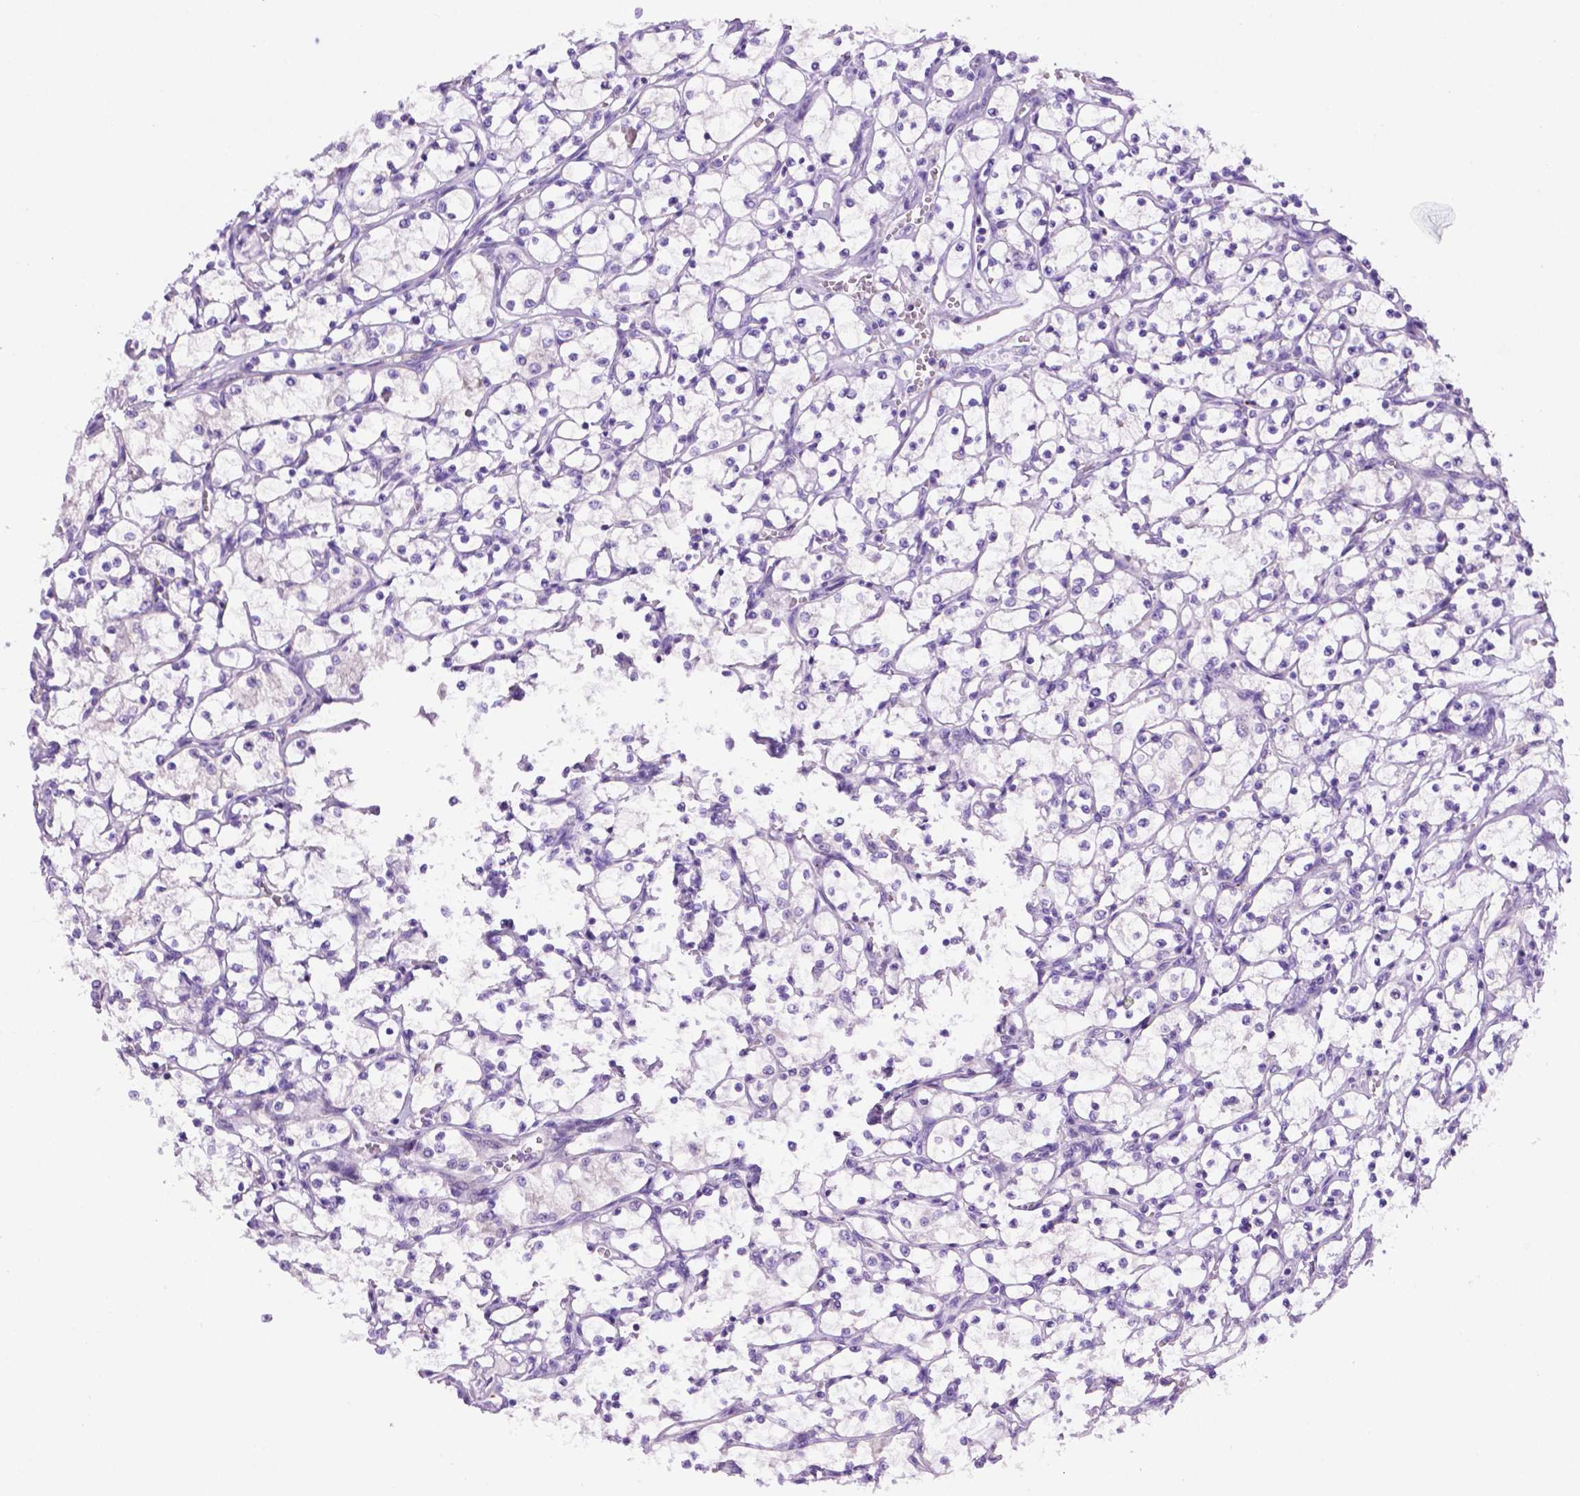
{"staining": {"intensity": "negative", "quantity": "none", "location": "none"}, "tissue": "renal cancer", "cell_type": "Tumor cells", "image_type": "cancer", "snomed": [{"axis": "morphology", "description": "Adenocarcinoma, NOS"}, {"axis": "topography", "description": "Kidney"}], "caption": "Immunohistochemistry image of human renal cancer stained for a protein (brown), which displays no staining in tumor cells.", "gene": "MMP27", "patient": {"sex": "female", "age": 69}}